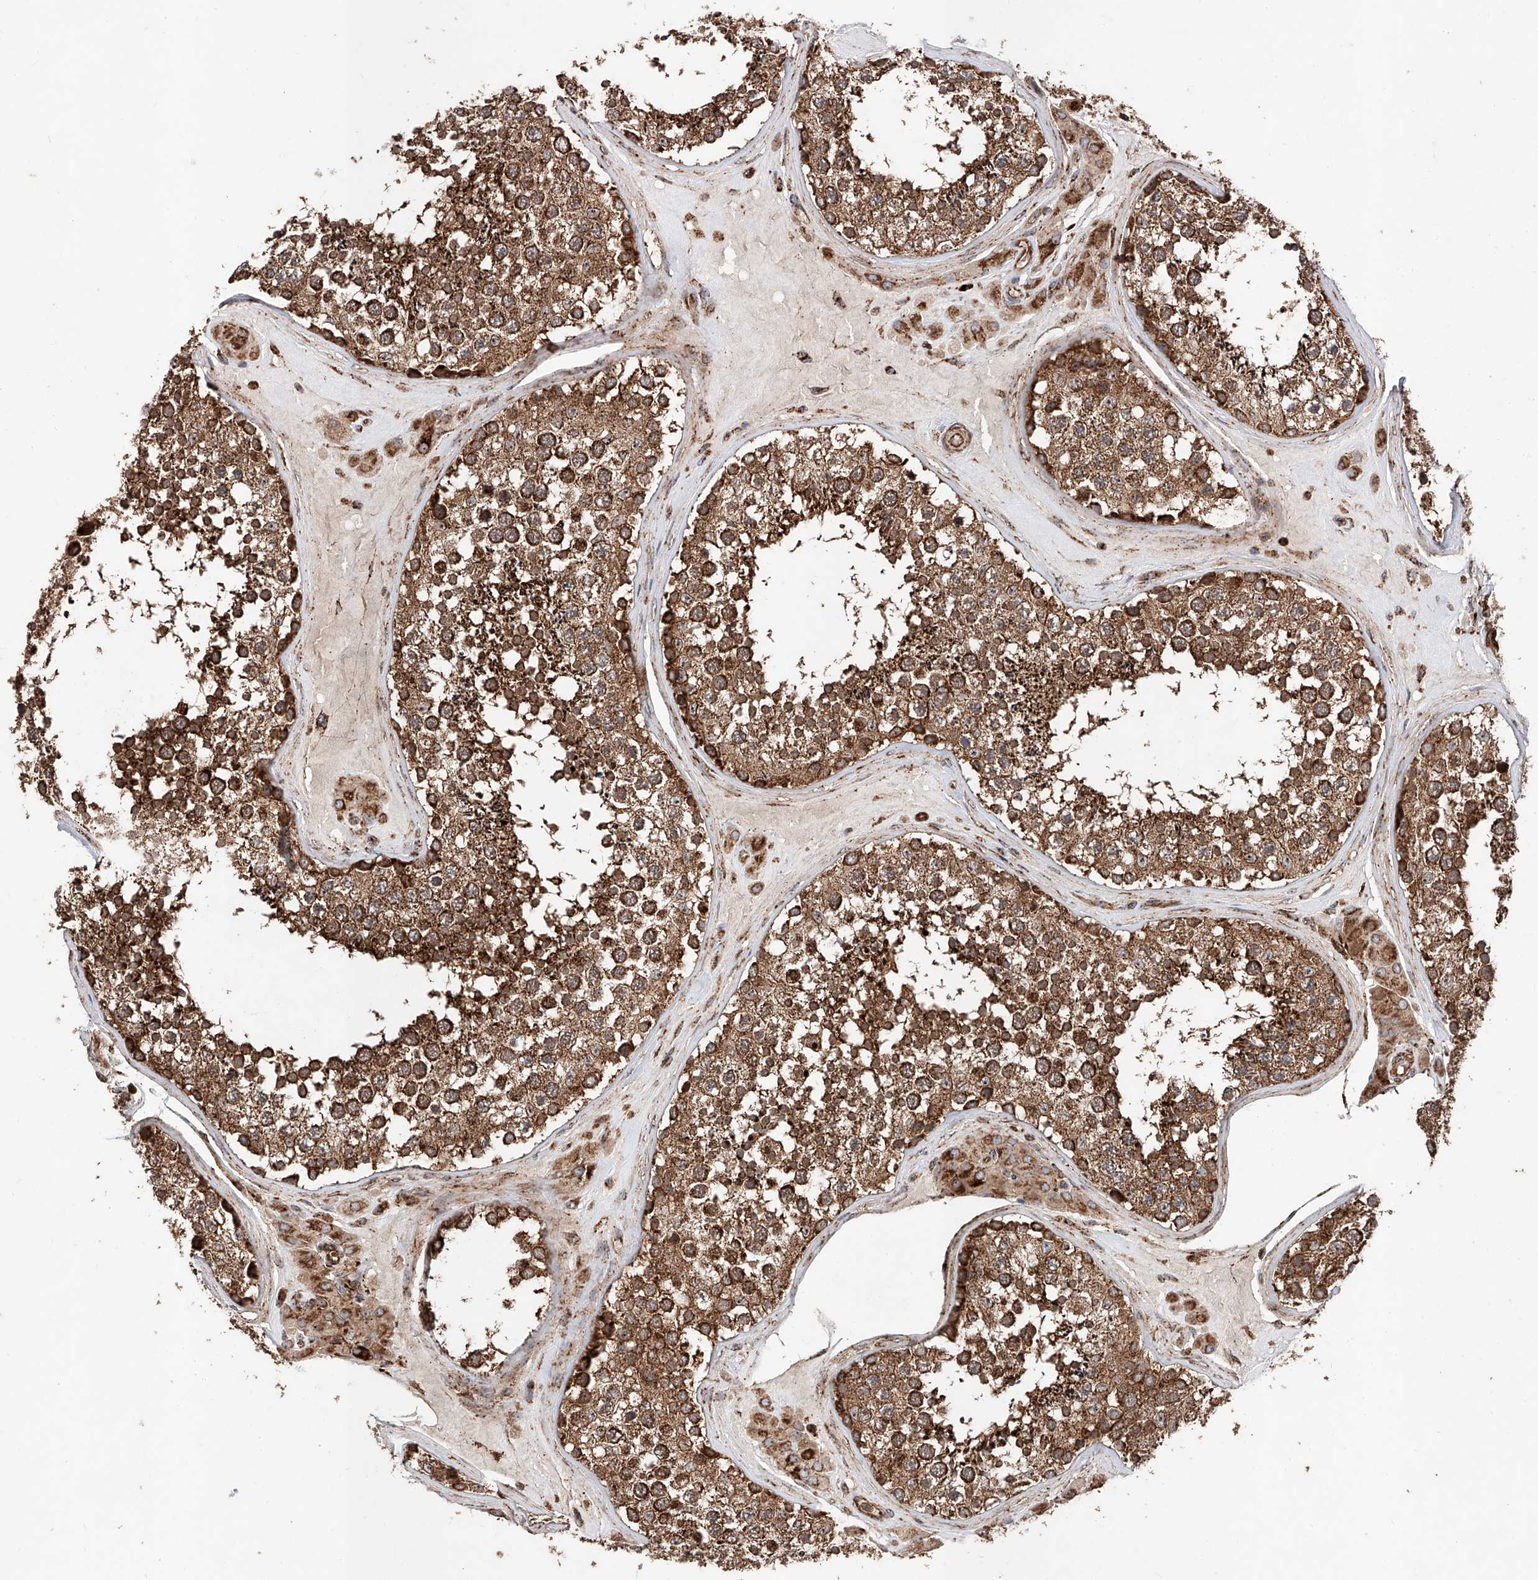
{"staining": {"intensity": "strong", "quantity": ">75%", "location": "cytoplasmic/membranous"}, "tissue": "testis", "cell_type": "Cells in seminiferous ducts", "image_type": "normal", "snomed": [{"axis": "morphology", "description": "Normal tissue, NOS"}, {"axis": "topography", "description": "Testis"}], "caption": "Testis was stained to show a protein in brown. There is high levels of strong cytoplasmic/membranous staining in about >75% of cells in seminiferous ducts.", "gene": "PISD", "patient": {"sex": "male", "age": 46}}